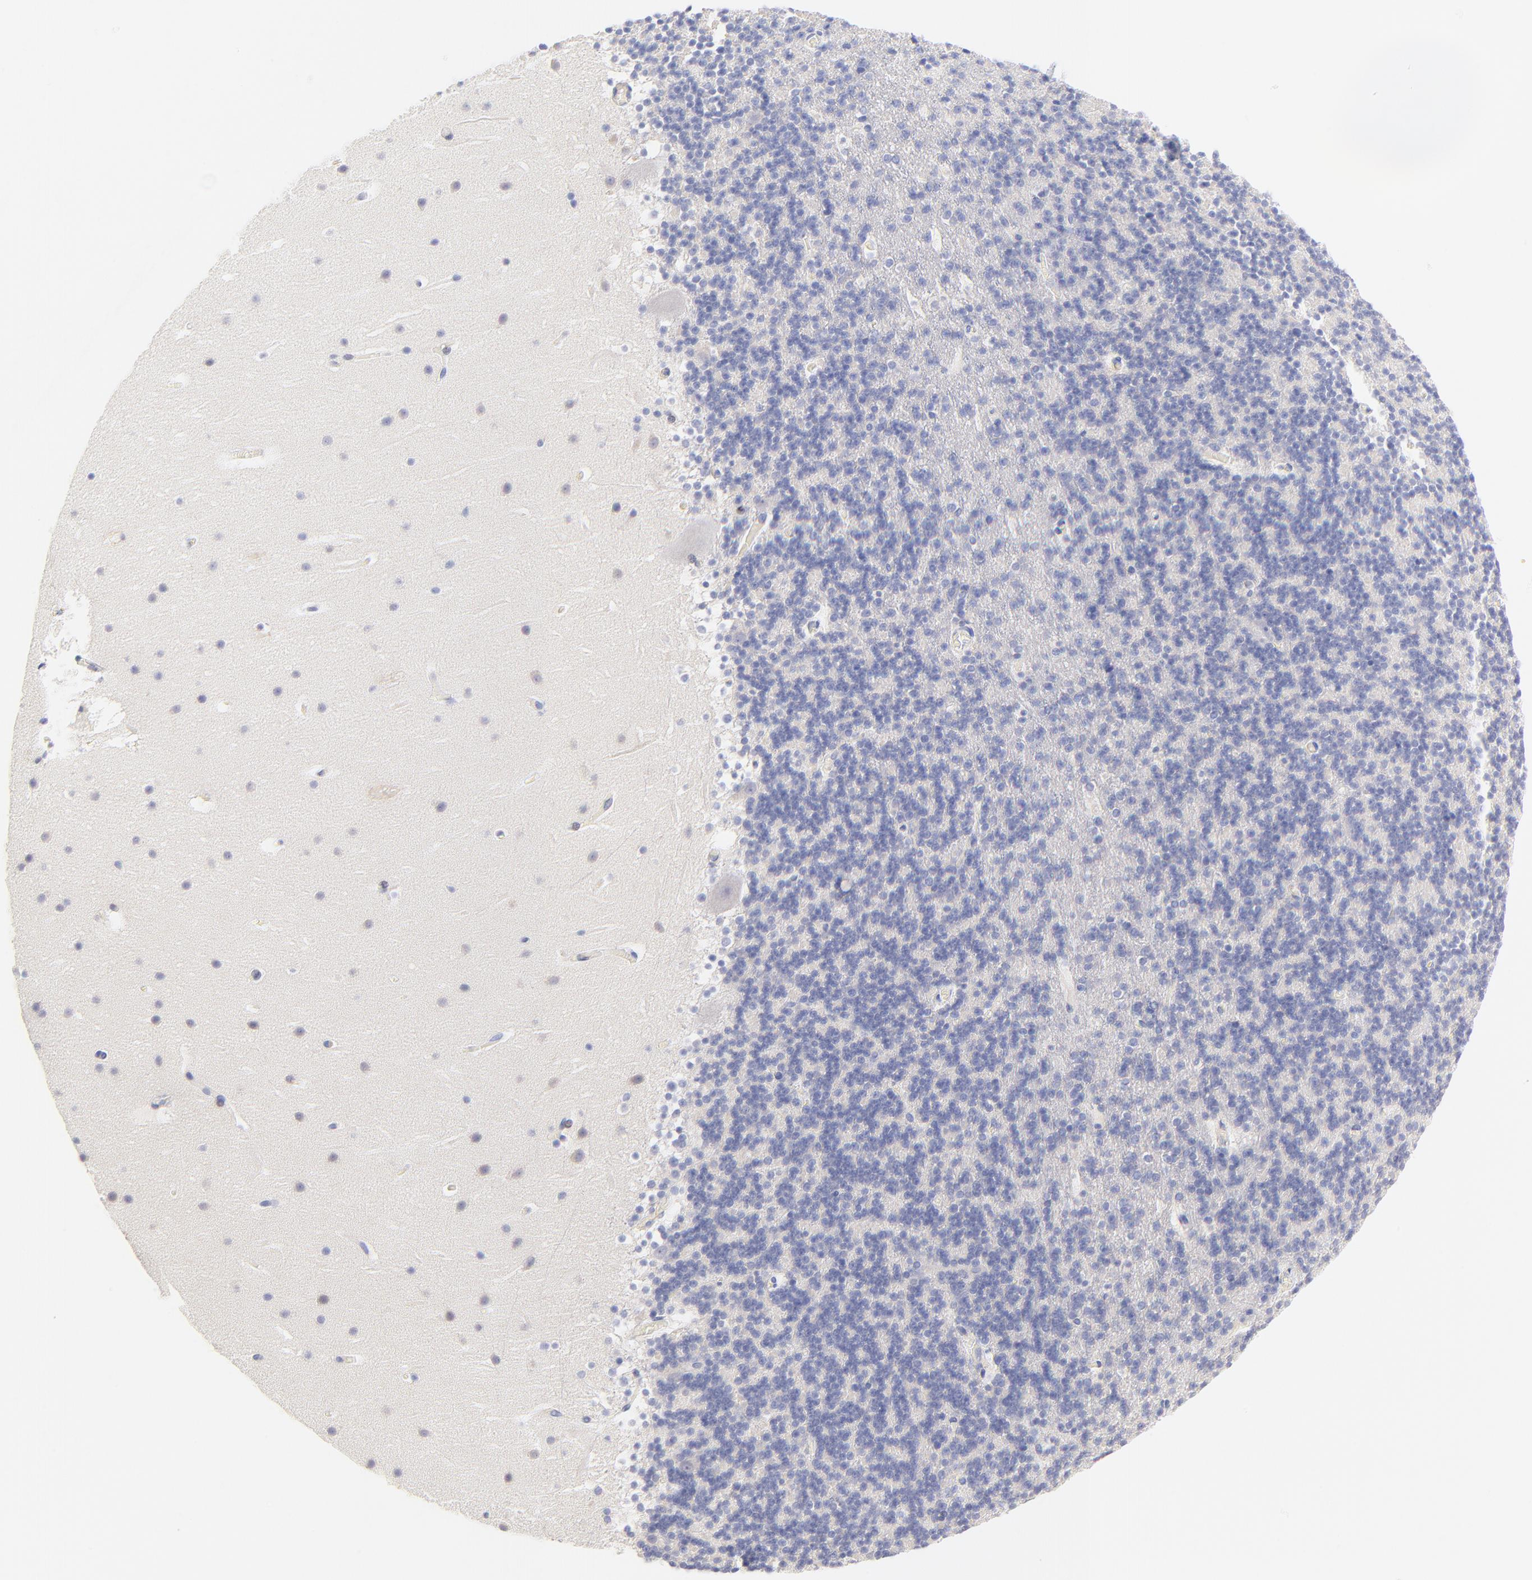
{"staining": {"intensity": "negative", "quantity": "none", "location": "none"}, "tissue": "cerebellum", "cell_type": "Cells in granular layer", "image_type": "normal", "snomed": [{"axis": "morphology", "description": "Normal tissue, NOS"}, {"axis": "topography", "description": "Cerebellum"}], "caption": "An immunohistochemistry (IHC) micrograph of normal cerebellum is shown. There is no staining in cells in granular layer of cerebellum. The staining is performed using DAB (3,3'-diaminobenzidine) brown chromogen with nuclei counter-stained in using hematoxylin.", "gene": "EBP", "patient": {"sex": "male", "age": 45}}